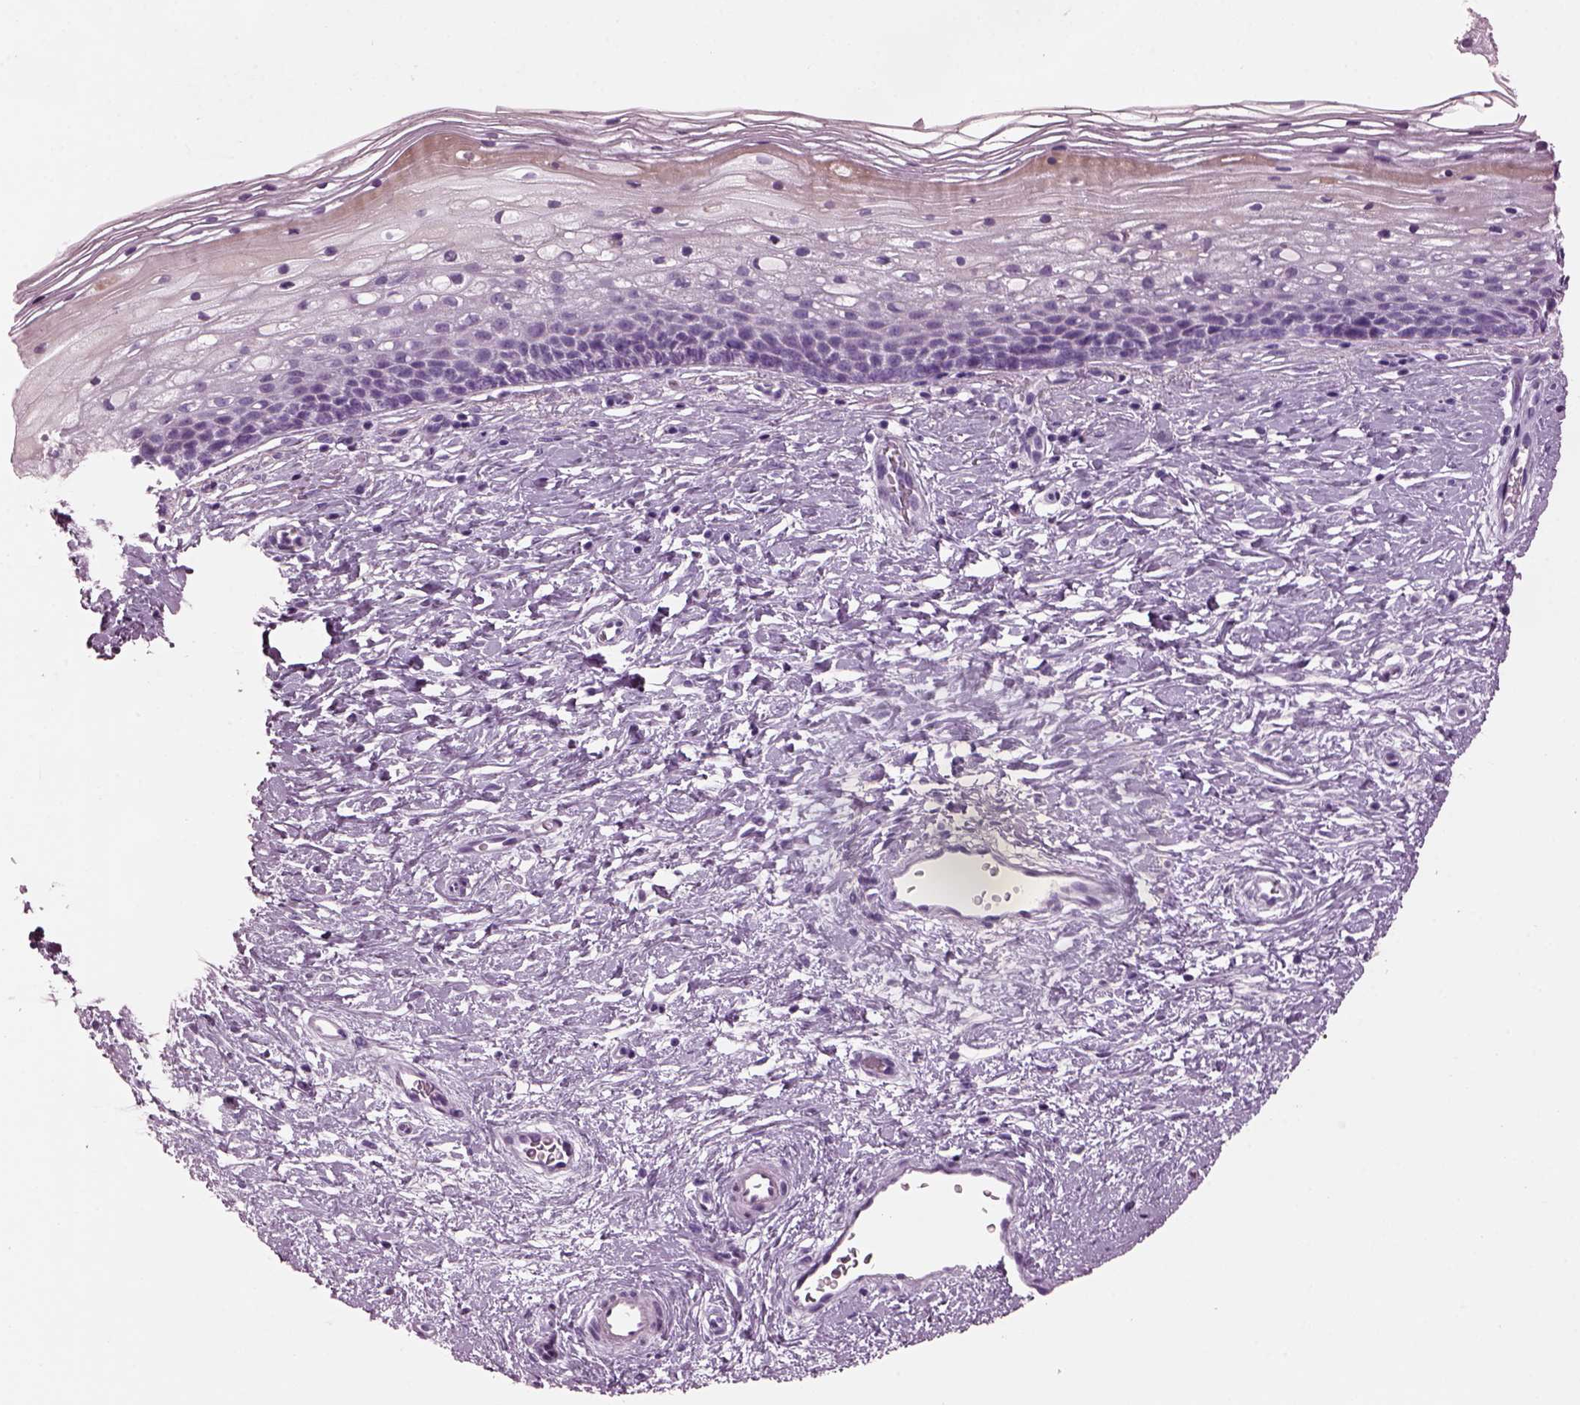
{"staining": {"intensity": "negative", "quantity": "none", "location": "none"}, "tissue": "cervix", "cell_type": "Squamous epithelial cells", "image_type": "normal", "snomed": [{"axis": "morphology", "description": "Normal tissue, NOS"}, {"axis": "topography", "description": "Cervix"}], "caption": "A high-resolution histopathology image shows immunohistochemistry staining of unremarkable cervix, which demonstrates no significant positivity in squamous epithelial cells. The staining is performed using DAB brown chromogen with nuclei counter-stained in using hematoxylin.", "gene": "KRTAP3", "patient": {"sex": "female", "age": 34}}